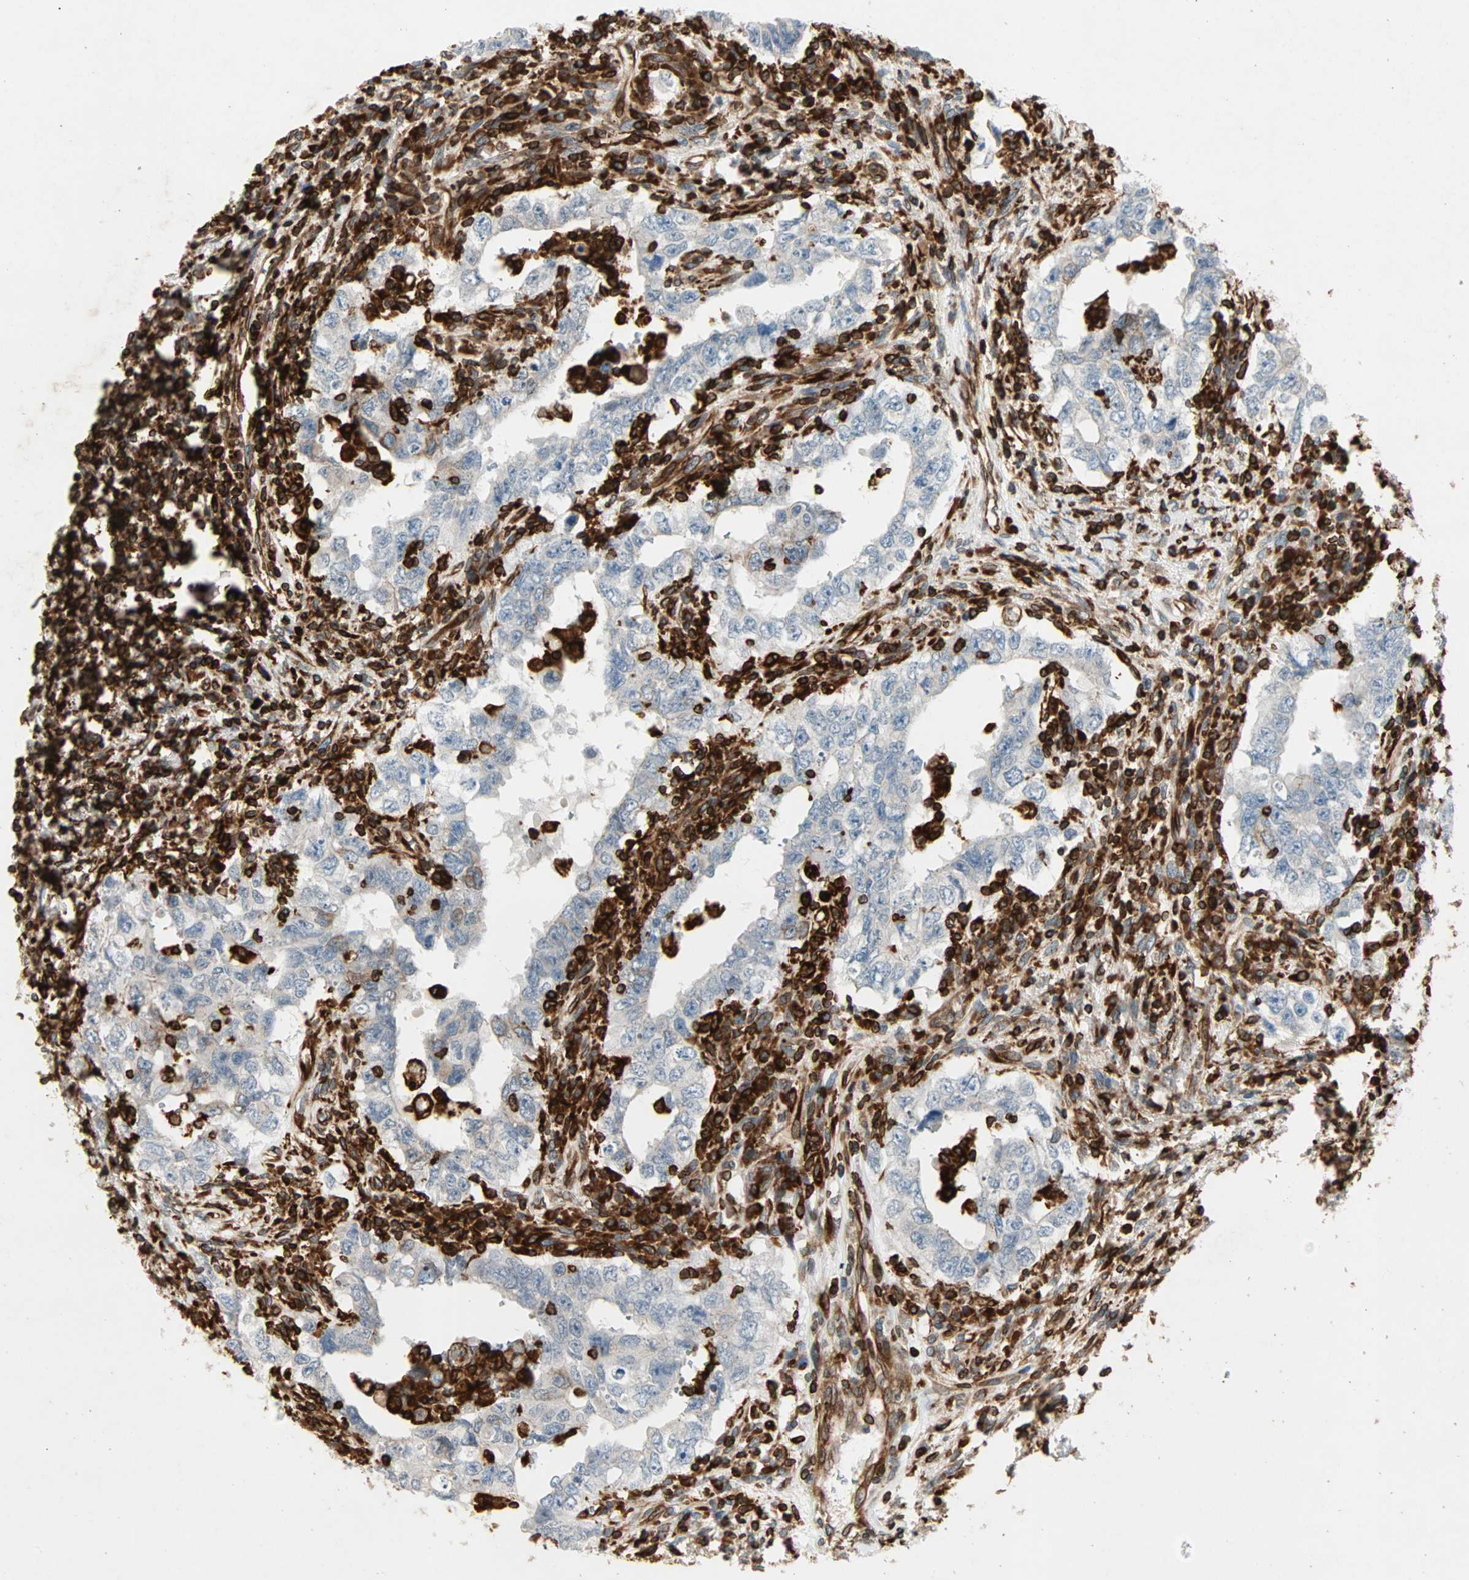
{"staining": {"intensity": "weak", "quantity": "<25%", "location": "cytoplasmic/membranous"}, "tissue": "testis cancer", "cell_type": "Tumor cells", "image_type": "cancer", "snomed": [{"axis": "morphology", "description": "Carcinoma, Embryonal, NOS"}, {"axis": "topography", "description": "Testis"}], "caption": "A high-resolution photomicrograph shows IHC staining of testis cancer, which reveals no significant expression in tumor cells.", "gene": "TAPBP", "patient": {"sex": "male", "age": 26}}